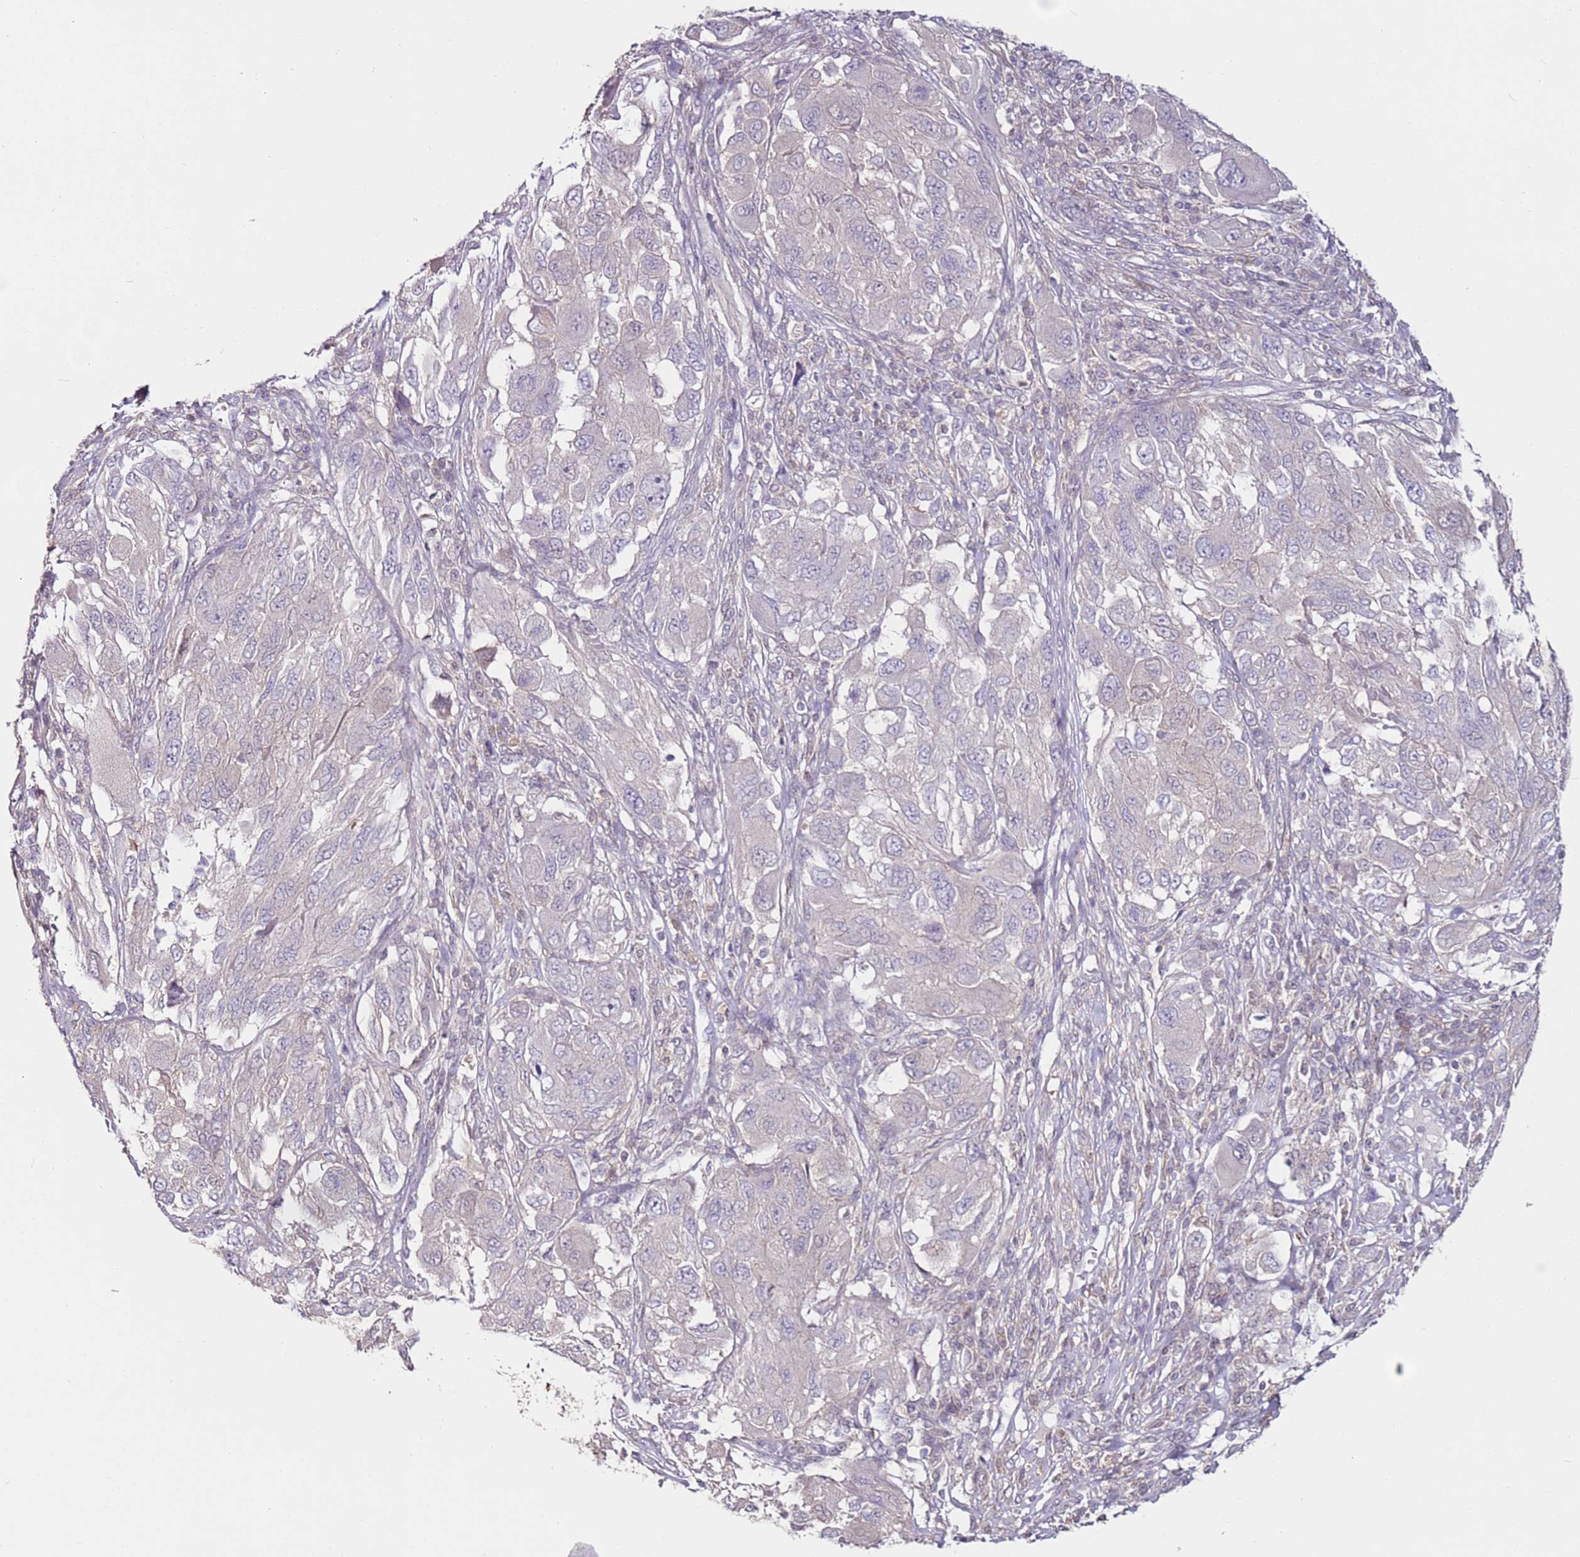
{"staining": {"intensity": "negative", "quantity": "none", "location": "none"}, "tissue": "melanoma", "cell_type": "Tumor cells", "image_type": "cancer", "snomed": [{"axis": "morphology", "description": "Malignant melanoma, NOS"}, {"axis": "topography", "description": "Skin"}], "caption": "This micrograph is of malignant melanoma stained with immunohistochemistry to label a protein in brown with the nuclei are counter-stained blue. There is no expression in tumor cells.", "gene": "MDH1", "patient": {"sex": "female", "age": 91}}